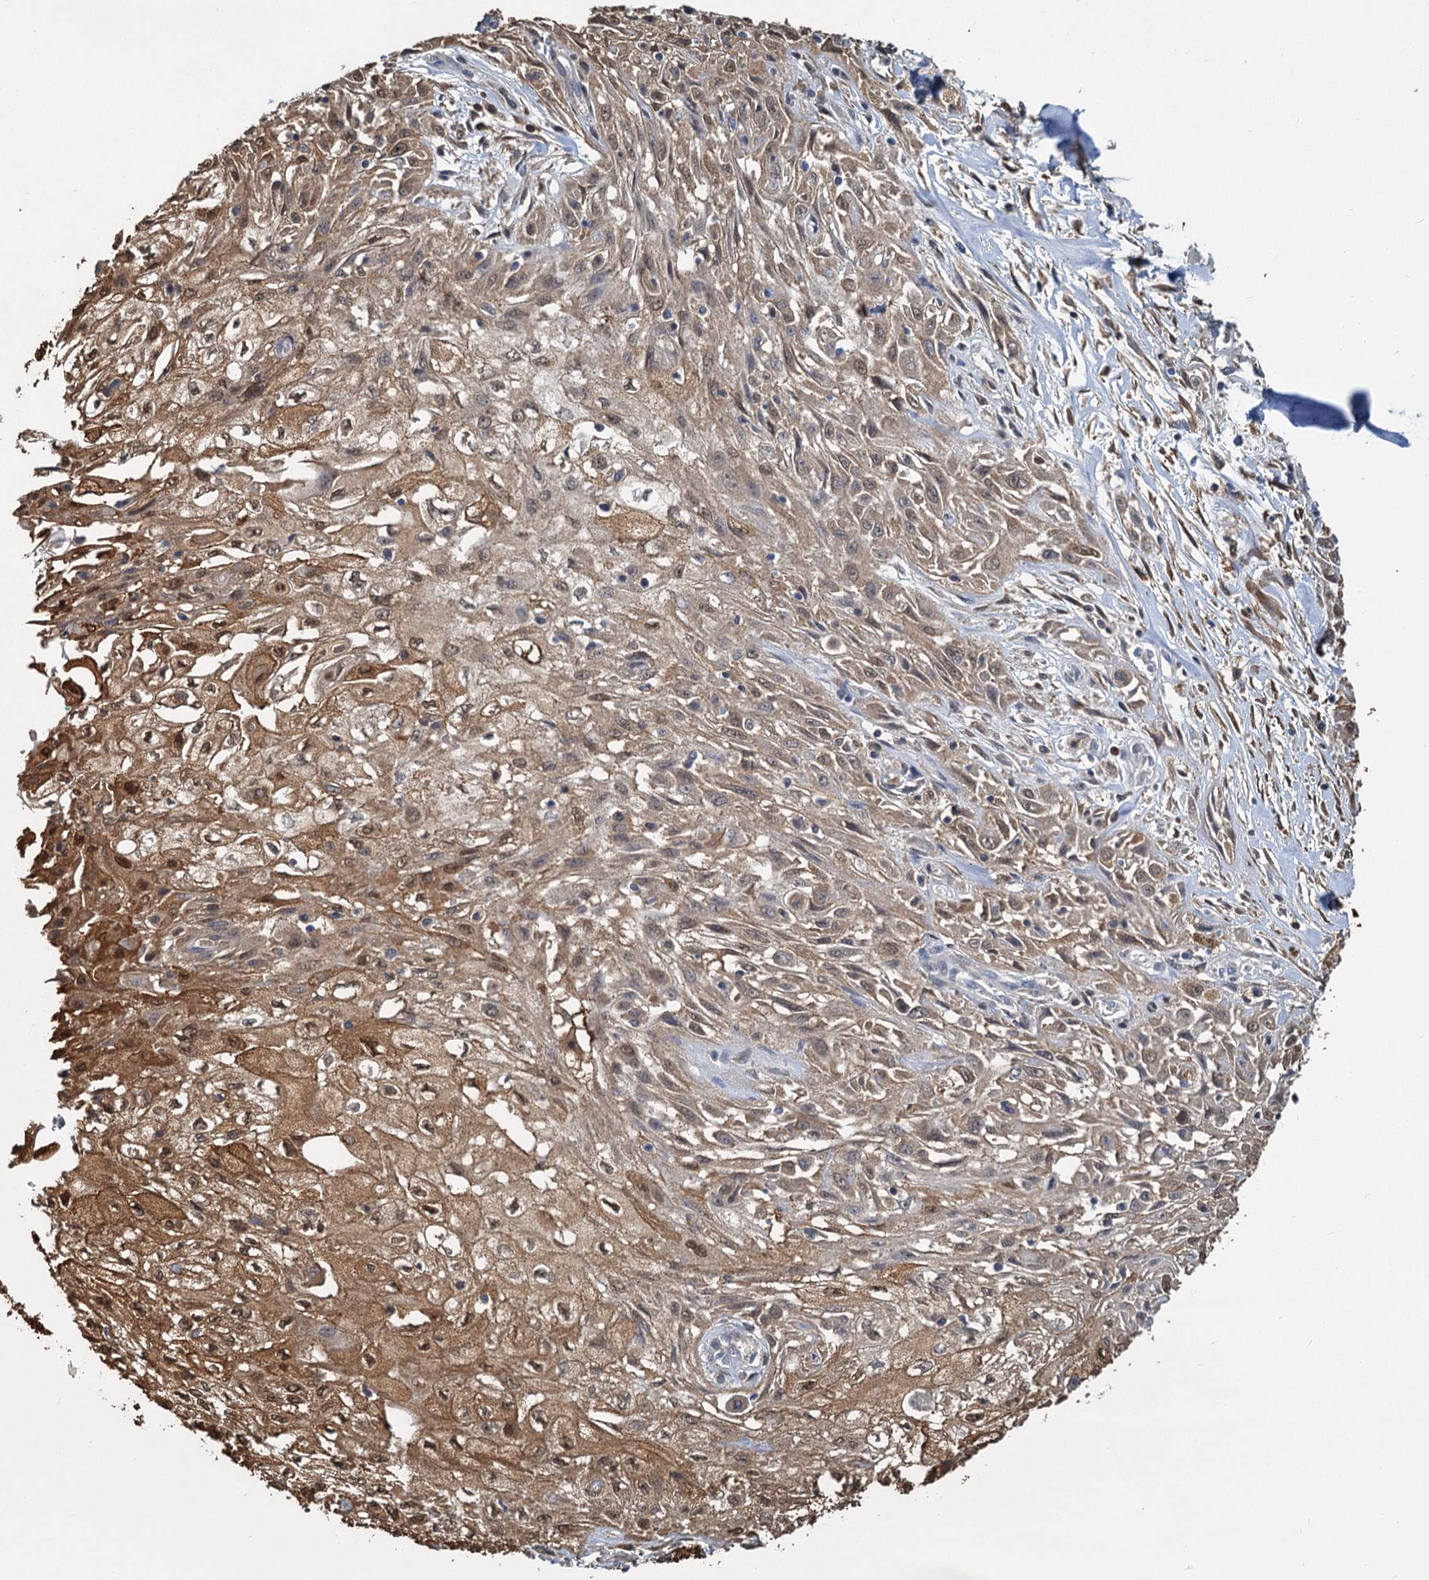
{"staining": {"intensity": "moderate", "quantity": ">75%", "location": "cytoplasmic/membranous,nuclear"}, "tissue": "skin cancer", "cell_type": "Tumor cells", "image_type": "cancer", "snomed": [{"axis": "morphology", "description": "Squamous cell carcinoma, NOS"}, {"axis": "morphology", "description": "Squamous cell carcinoma, metastatic, NOS"}, {"axis": "topography", "description": "Skin"}, {"axis": "topography", "description": "Lymph node"}], "caption": "Skin cancer stained for a protein (brown) reveals moderate cytoplasmic/membranous and nuclear positive staining in about >75% of tumor cells.", "gene": "S100A6", "patient": {"sex": "male", "age": 75}}